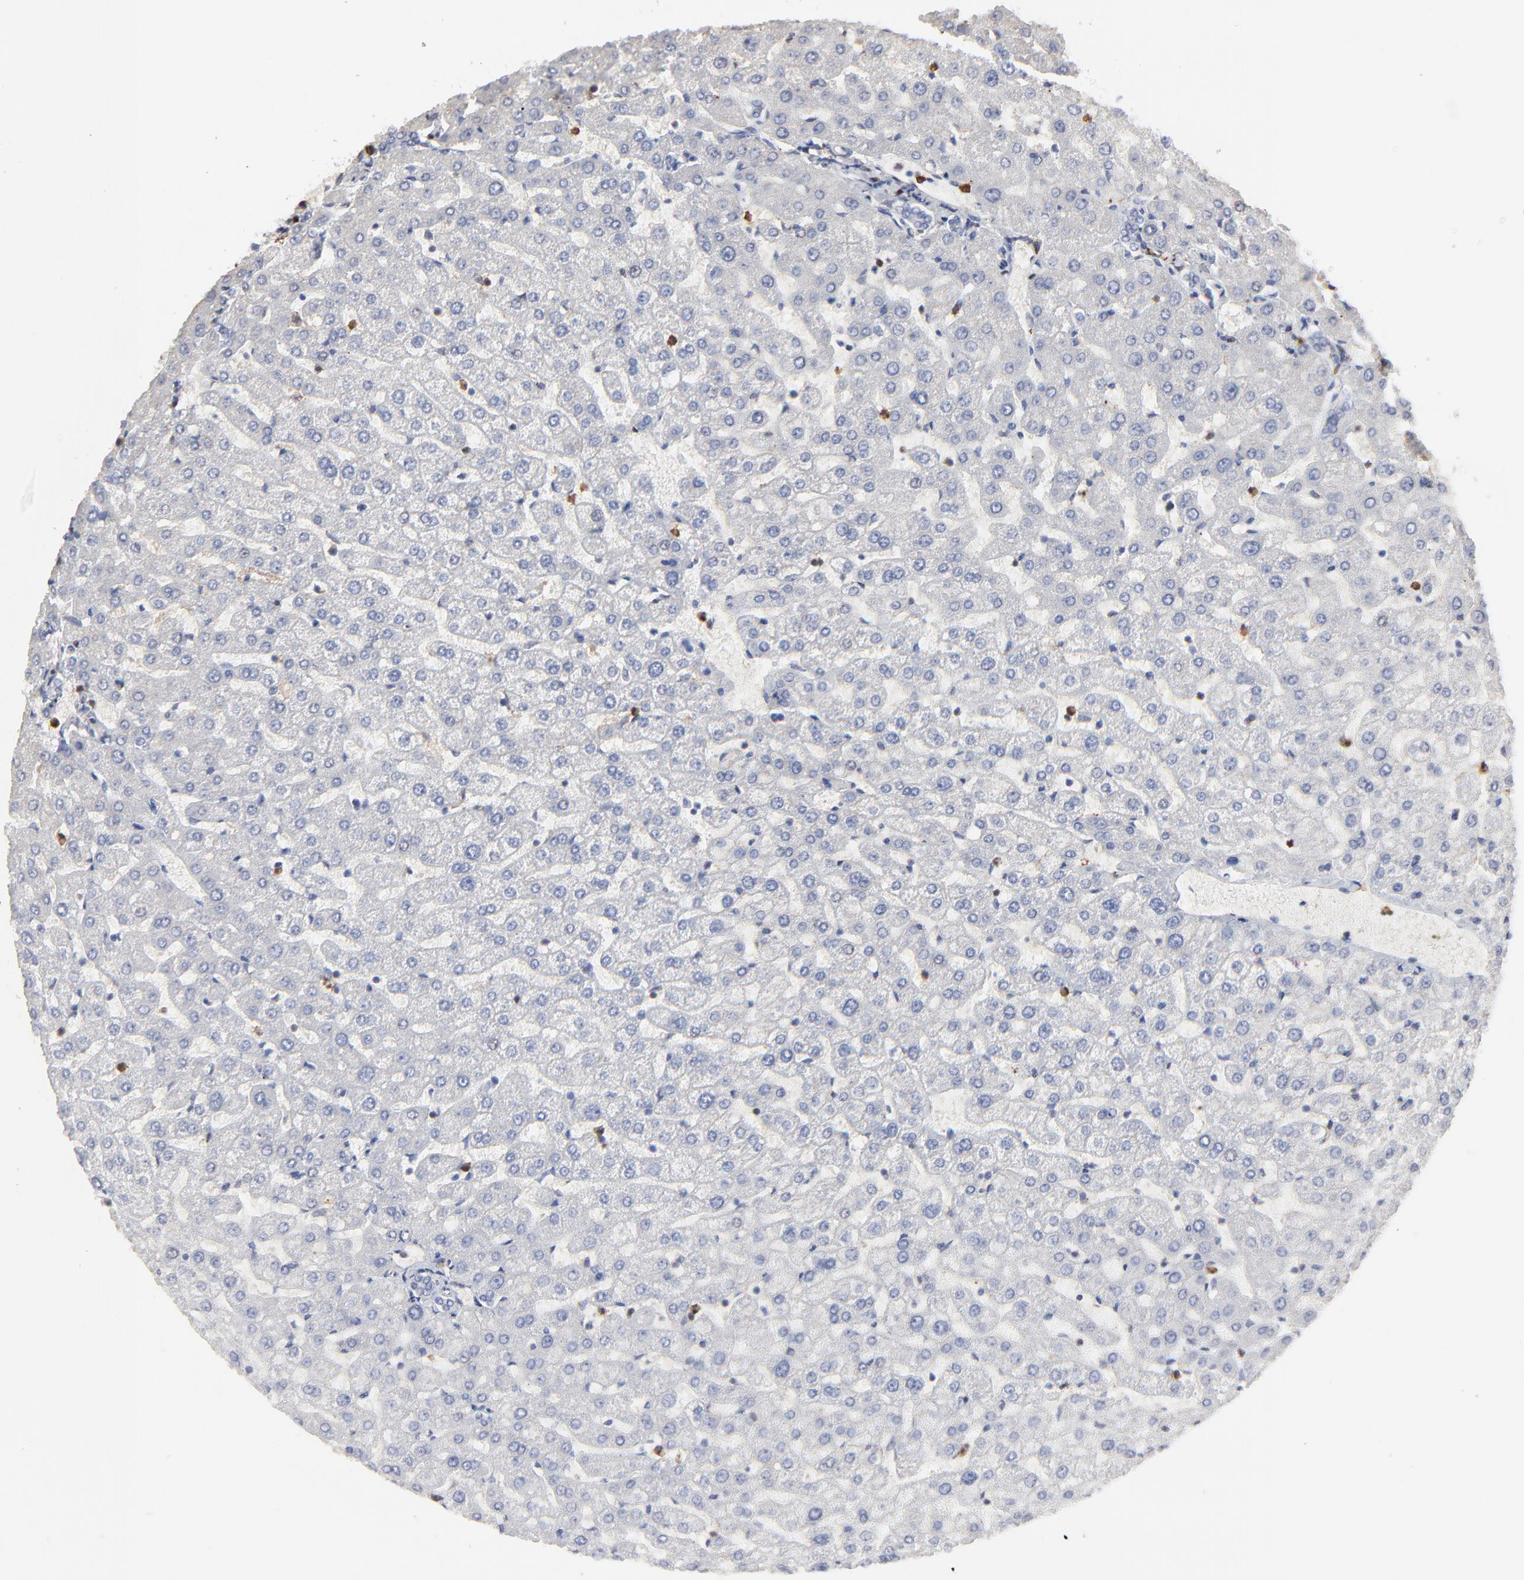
{"staining": {"intensity": "negative", "quantity": "none", "location": "none"}, "tissue": "liver", "cell_type": "Cholangiocytes", "image_type": "normal", "snomed": [{"axis": "morphology", "description": "Normal tissue, NOS"}, {"axis": "morphology", "description": "Fibrosis, NOS"}, {"axis": "topography", "description": "Liver"}], "caption": "This photomicrograph is of benign liver stained with immunohistochemistry (IHC) to label a protein in brown with the nuclei are counter-stained blue. There is no staining in cholangiocytes.", "gene": "SLC6A14", "patient": {"sex": "female", "age": 29}}